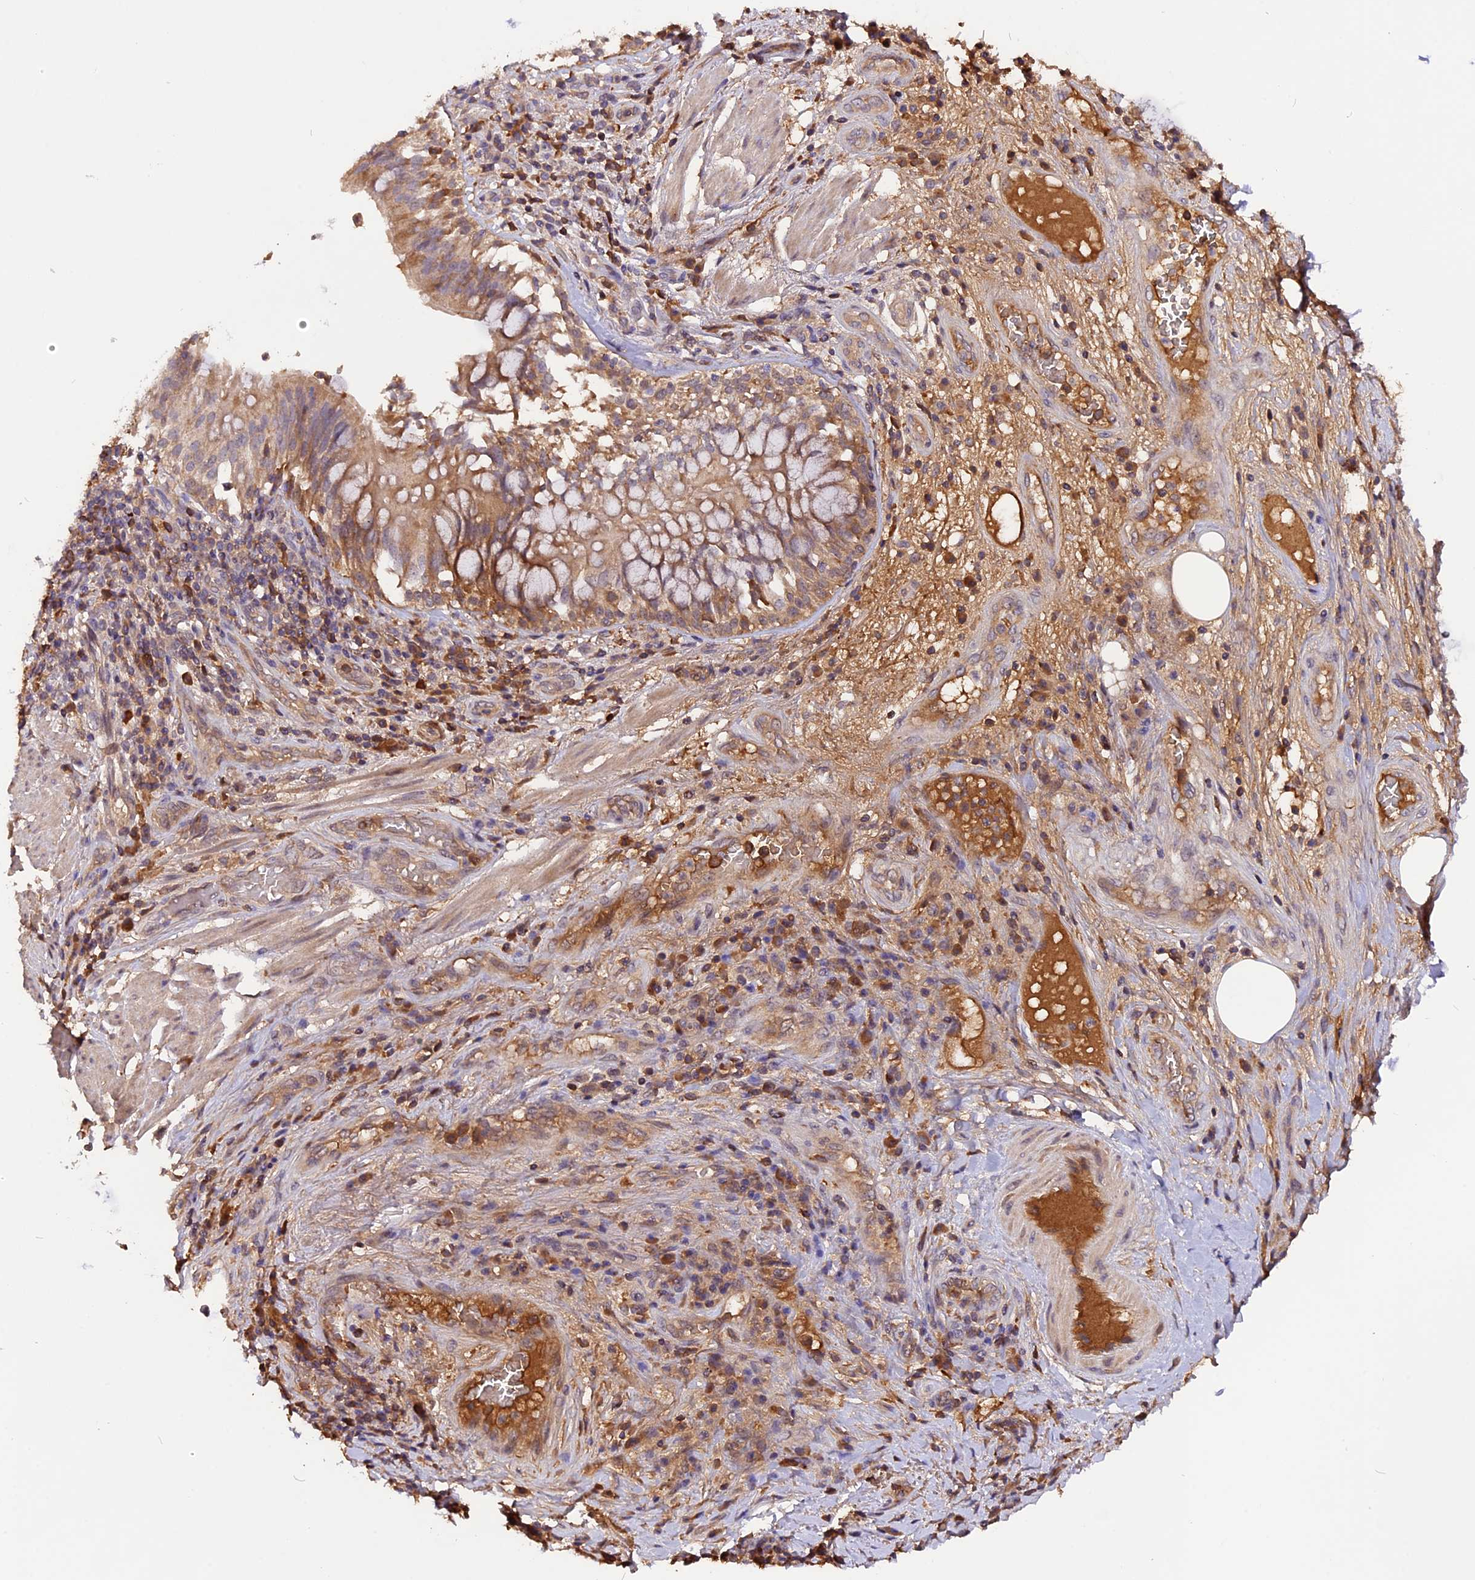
{"staining": {"intensity": "weak", "quantity": ">75%", "location": "cytoplasmic/membranous"}, "tissue": "adipose tissue", "cell_type": "Adipocytes", "image_type": "normal", "snomed": [{"axis": "morphology", "description": "Normal tissue, NOS"}, {"axis": "morphology", "description": "Squamous cell carcinoma, NOS"}, {"axis": "topography", "description": "Bronchus"}, {"axis": "topography", "description": "Lung"}], "caption": "Adipocytes demonstrate low levels of weak cytoplasmic/membranous positivity in approximately >75% of cells in benign adipose tissue.", "gene": "MARK4", "patient": {"sex": "male", "age": 64}}